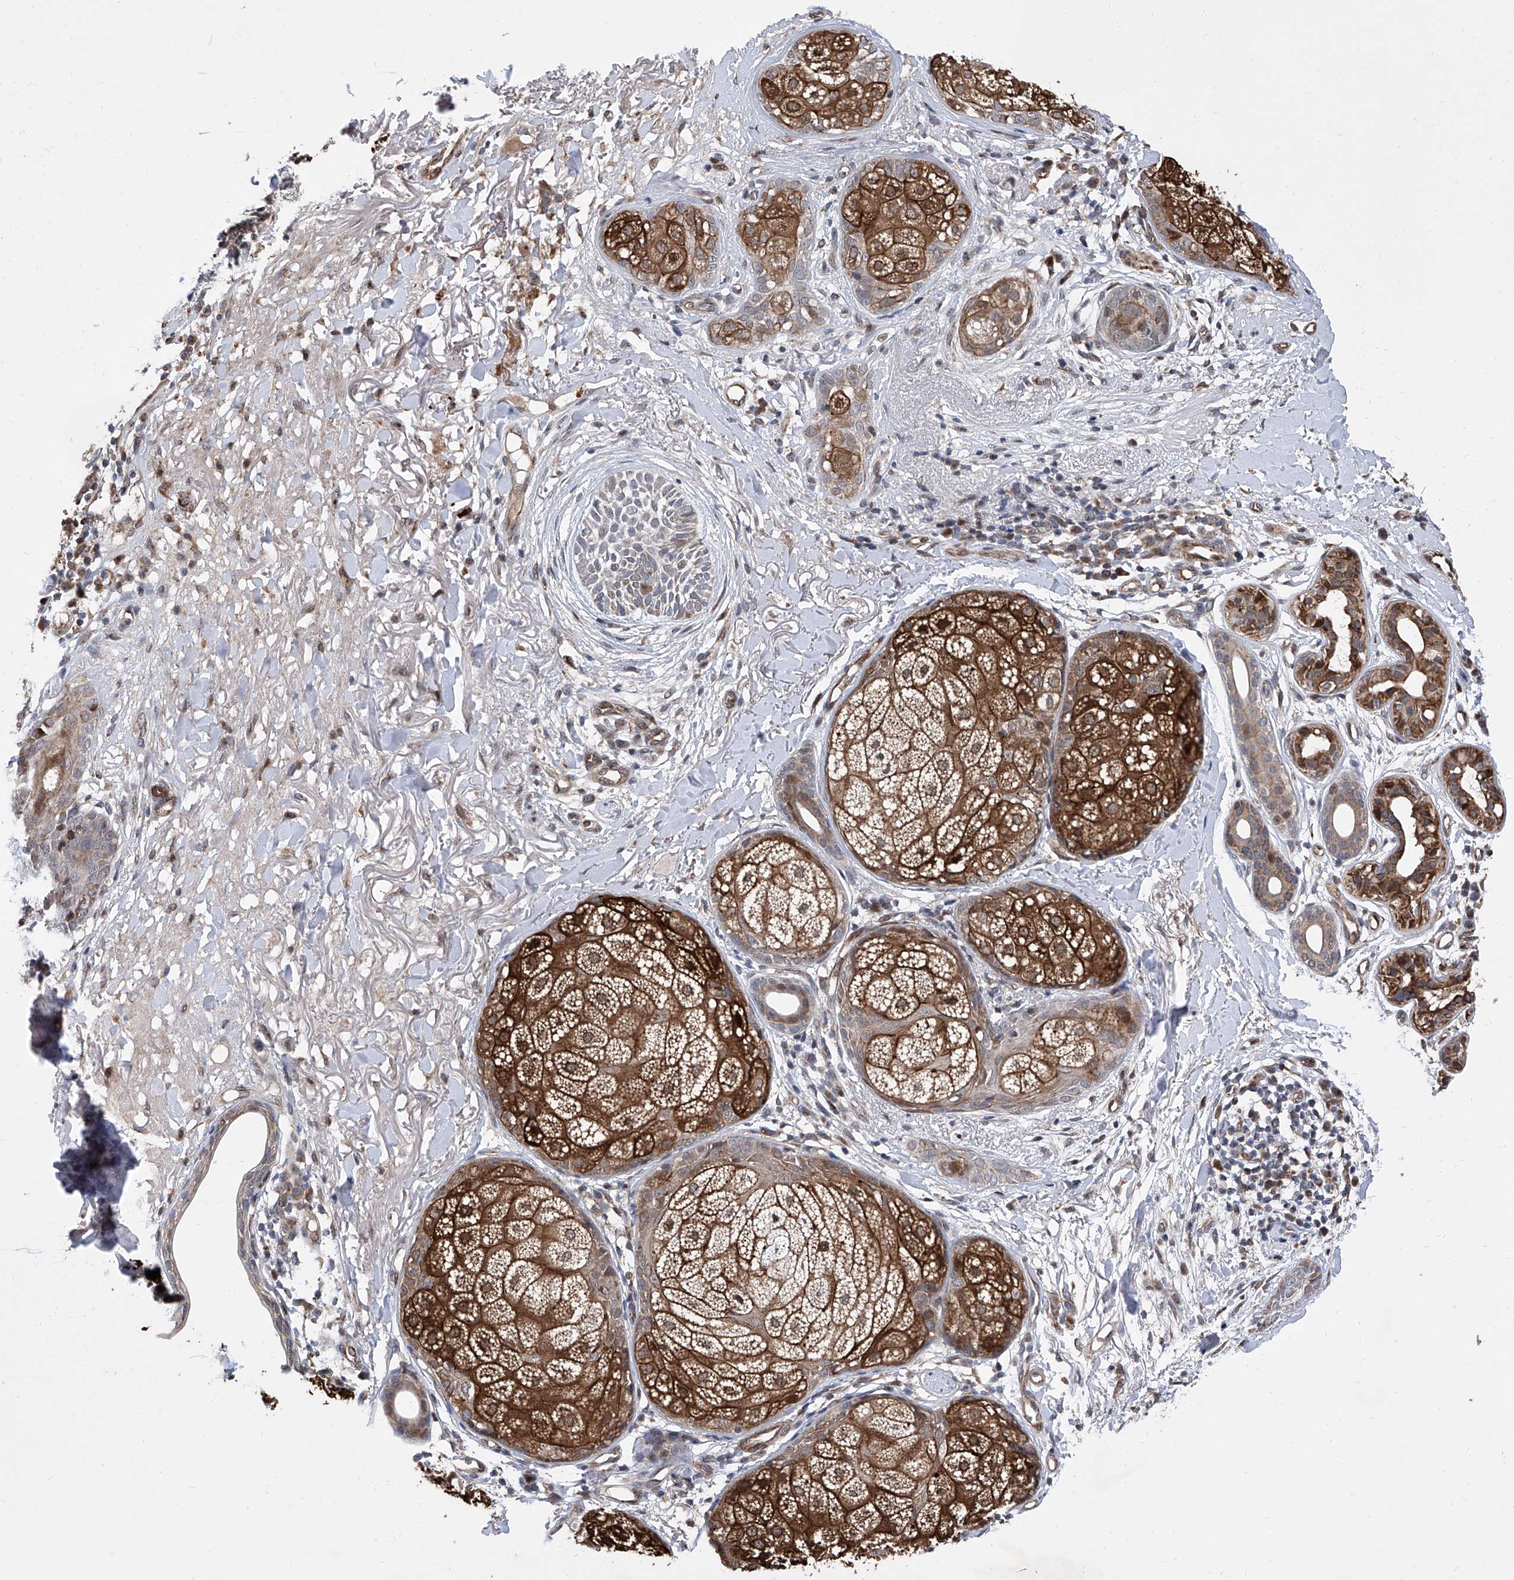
{"staining": {"intensity": "weak", "quantity": "<25%", "location": "cytoplasmic/membranous"}, "tissue": "skin cancer", "cell_type": "Tumor cells", "image_type": "cancer", "snomed": [{"axis": "morphology", "description": "Basal cell carcinoma"}, {"axis": "topography", "description": "Skin"}], "caption": "Immunohistochemistry micrograph of human skin basal cell carcinoma stained for a protein (brown), which demonstrates no expression in tumor cells.", "gene": "FARP2", "patient": {"sex": "male", "age": 85}}